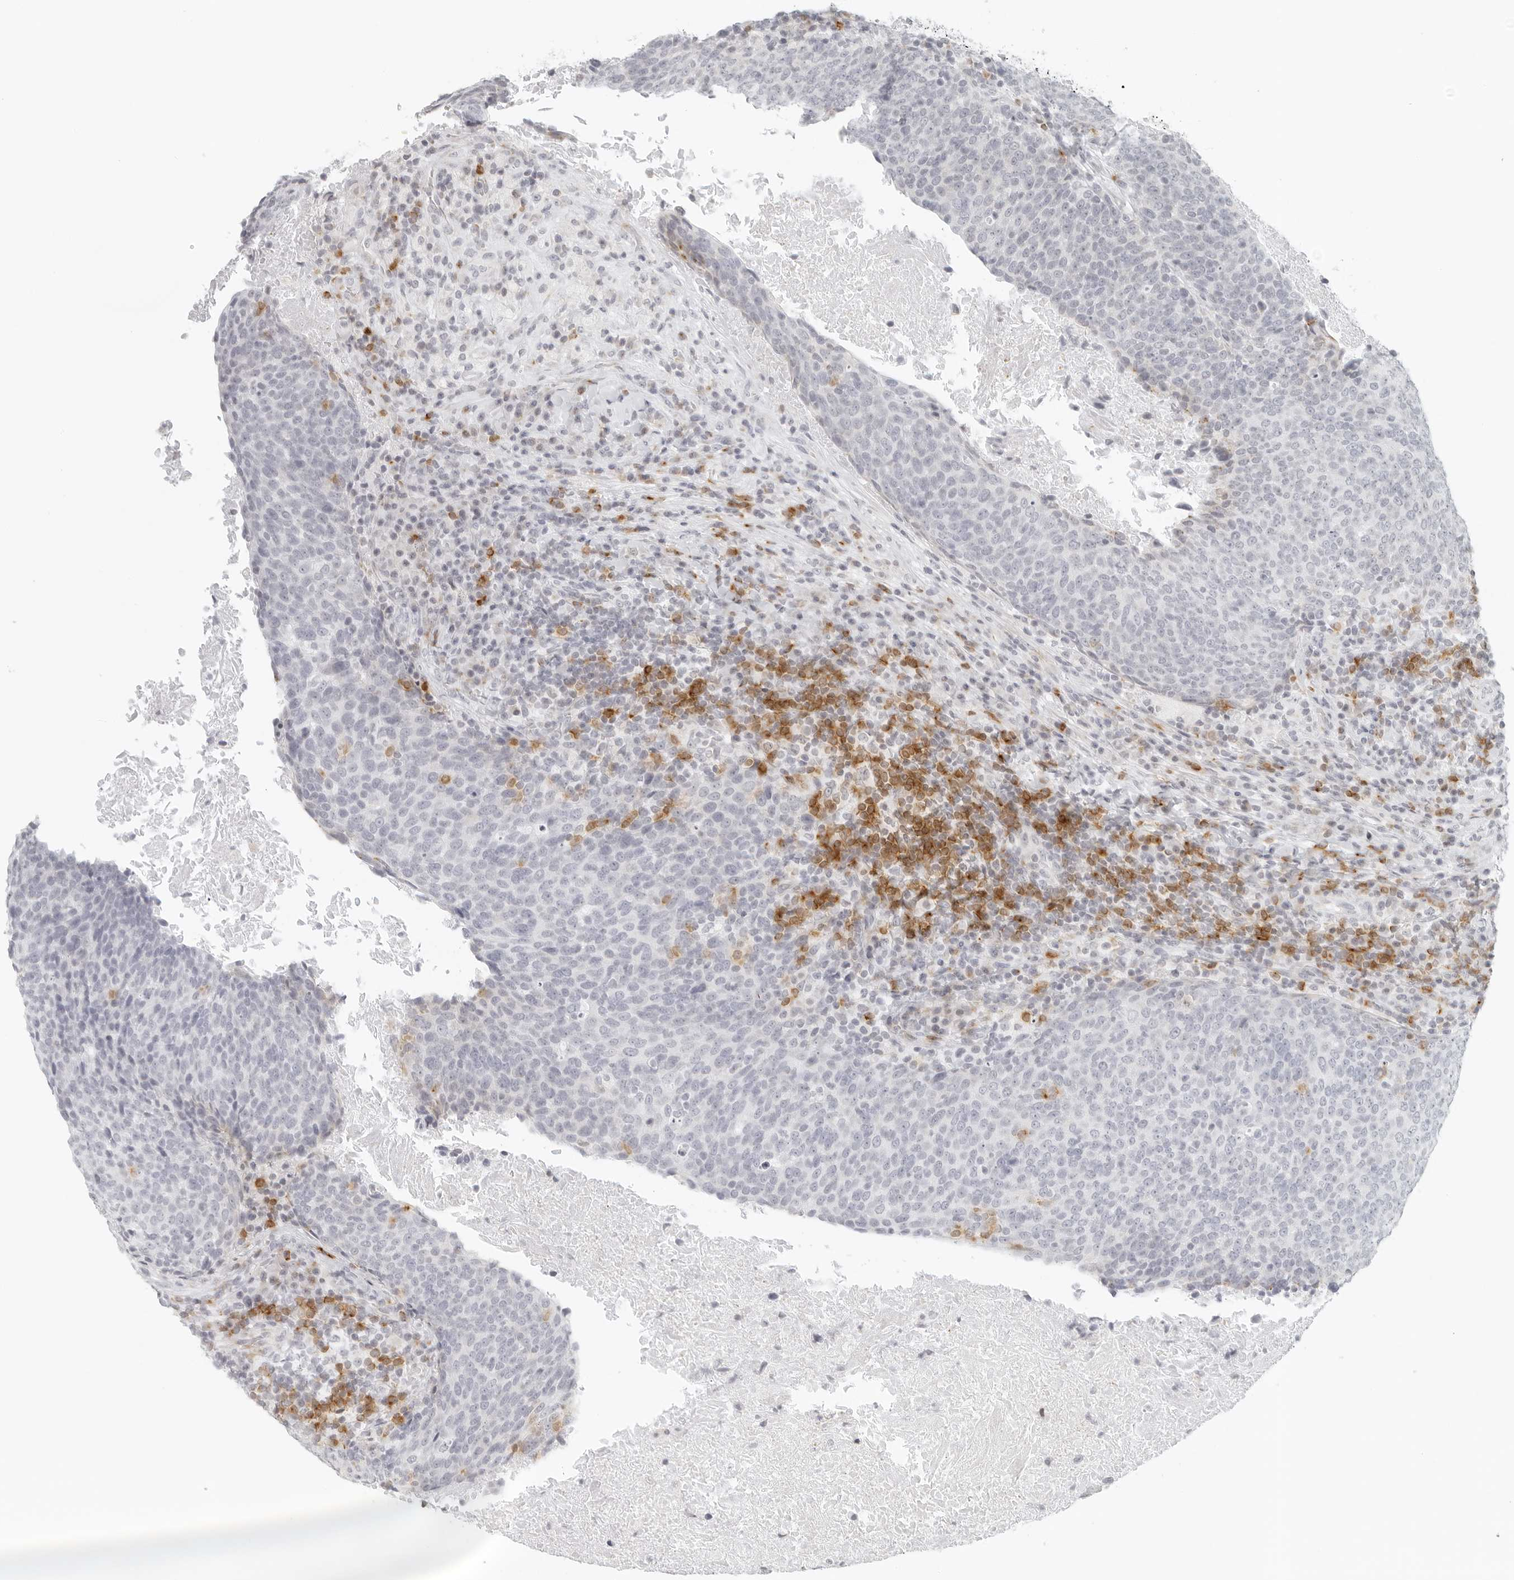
{"staining": {"intensity": "negative", "quantity": "none", "location": "none"}, "tissue": "head and neck cancer", "cell_type": "Tumor cells", "image_type": "cancer", "snomed": [{"axis": "morphology", "description": "Squamous cell carcinoma, NOS"}, {"axis": "morphology", "description": "Squamous cell carcinoma, metastatic, NOS"}, {"axis": "topography", "description": "Lymph node"}, {"axis": "topography", "description": "Head-Neck"}], "caption": "Immunohistochemical staining of human head and neck metastatic squamous cell carcinoma demonstrates no significant expression in tumor cells.", "gene": "RPS6KC1", "patient": {"sex": "male", "age": 62}}